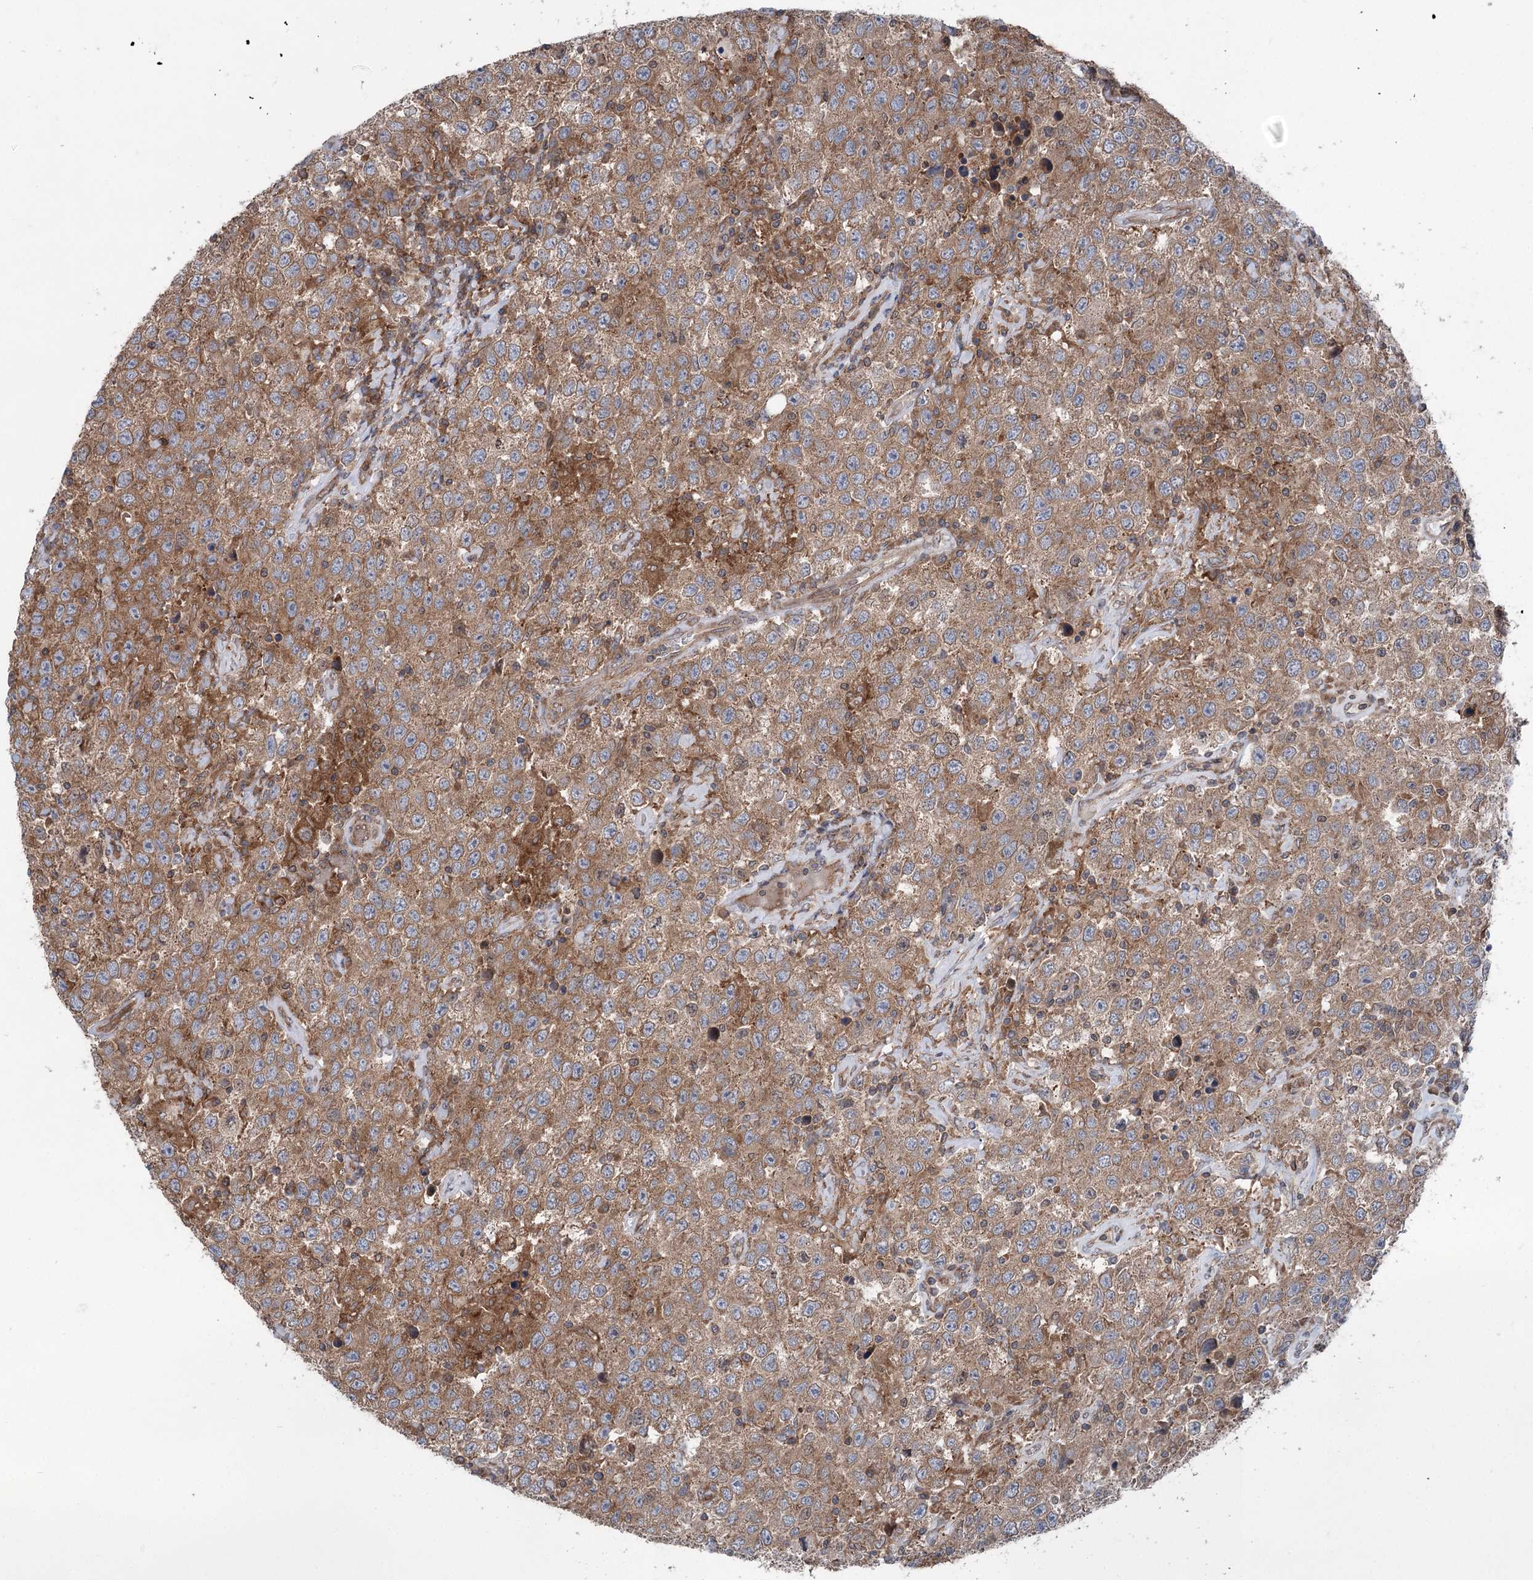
{"staining": {"intensity": "moderate", "quantity": ">75%", "location": "cytoplasmic/membranous"}, "tissue": "testis cancer", "cell_type": "Tumor cells", "image_type": "cancer", "snomed": [{"axis": "morphology", "description": "Seminoma, NOS"}, {"axis": "topography", "description": "Testis"}], "caption": "IHC photomicrograph of neoplastic tissue: human testis cancer (seminoma) stained using IHC demonstrates medium levels of moderate protein expression localized specifically in the cytoplasmic/membranous of tumor cells, appearing as a cytoplasmic/membranous brown color.", "gene": "PPP1R21", "patient": {"sex": "male", "age": 41}}